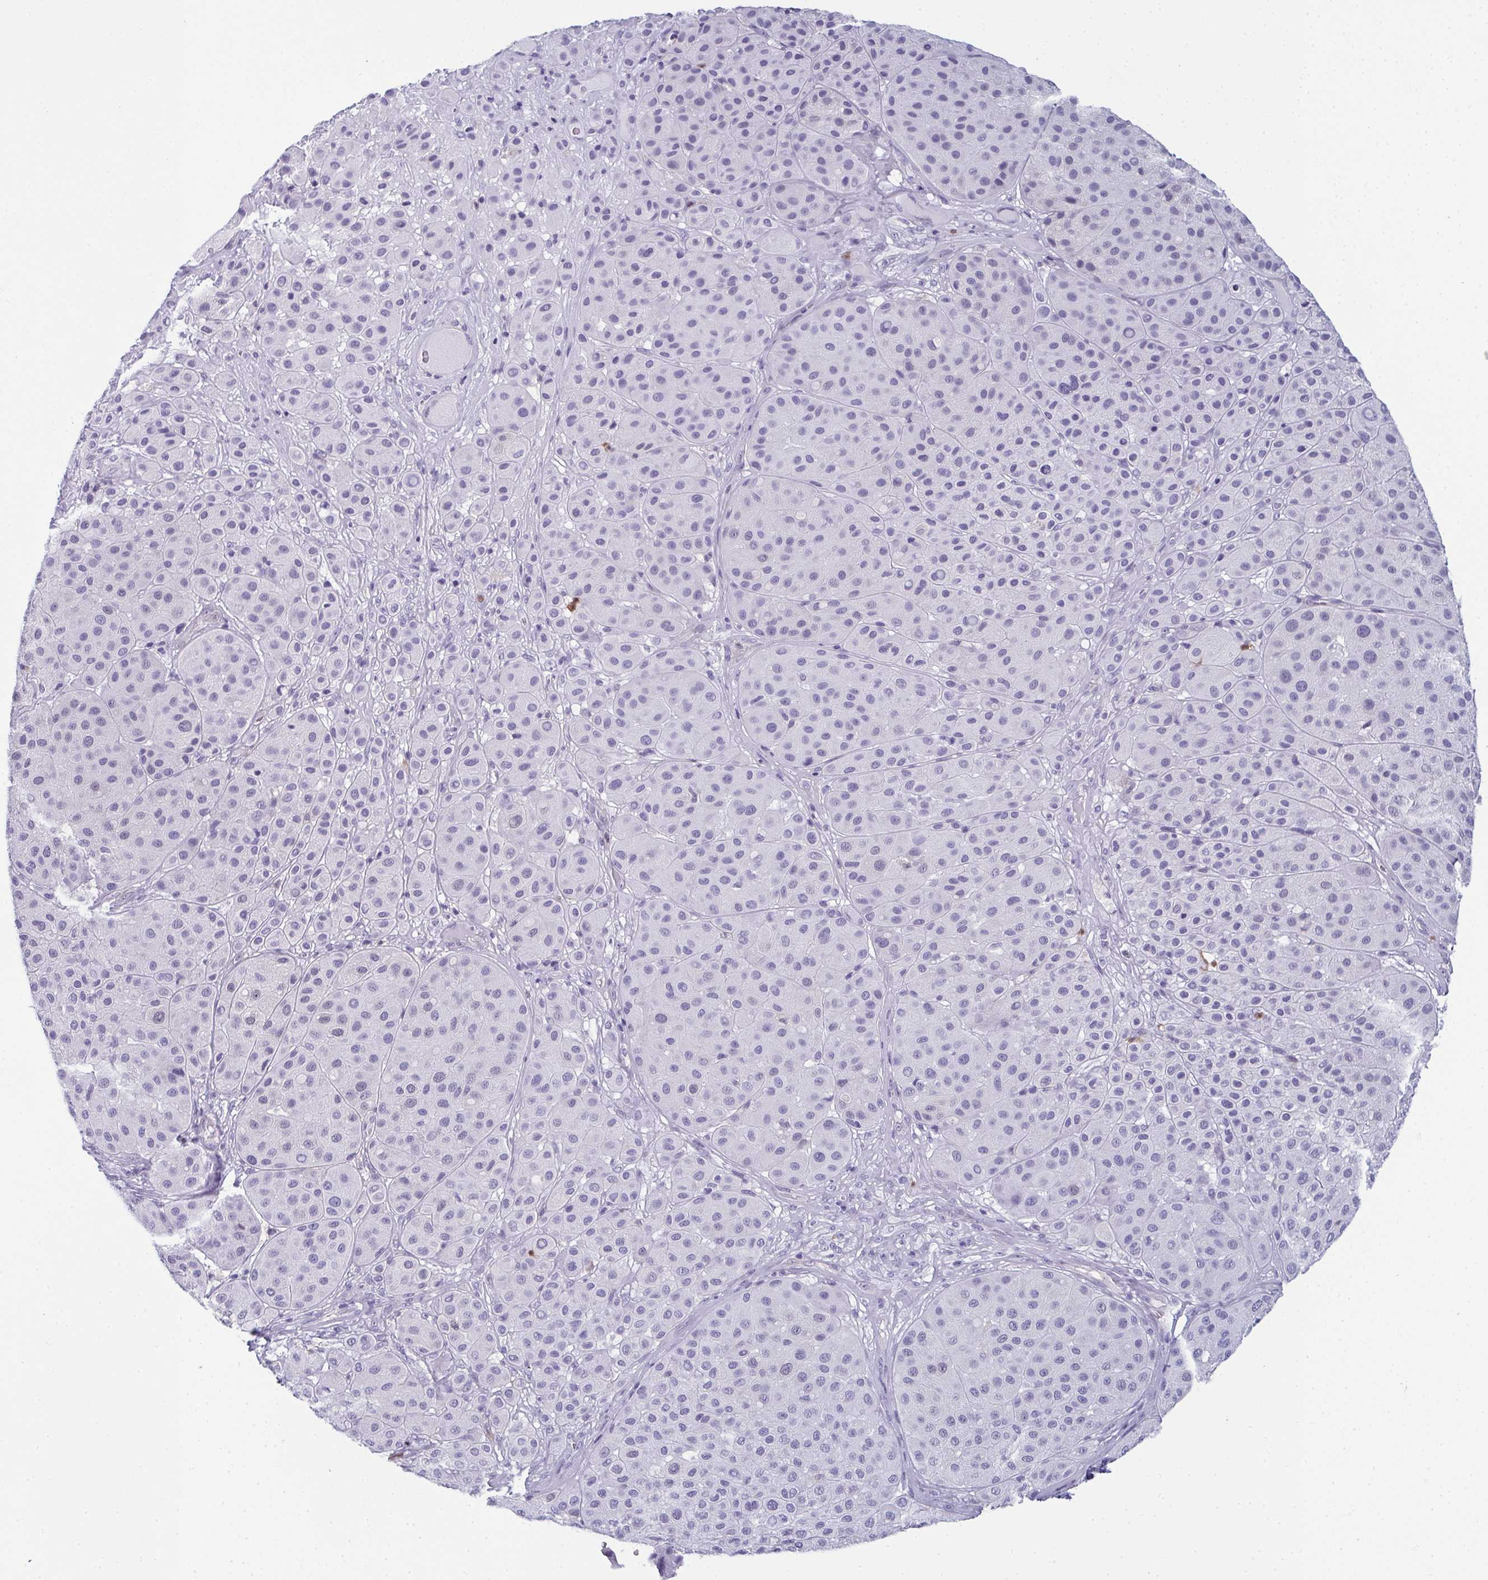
{"staining": {"intensity": "negative", "quantity": "none", "location": "none"}, "tissue": "melanoma", "cell_type": "Tumor cells", "image_type": "cancer", "snomed": [{"axis": "morphology", "description": "Malignant melanoma, Metastatic site"}, {"axis": "topography", "description": "Smooth muscle"}], "caption": "The micrograph shows no significant expression in tumor cells of malignant melanoma (metastatic site). (Brightfield microscopy of DAB (3,3'-diaminobenzidine) immunohistochemistry (IHC) at high magnification).", "gene": "CDA", "patient": {"sex": "male", "age": 41}}